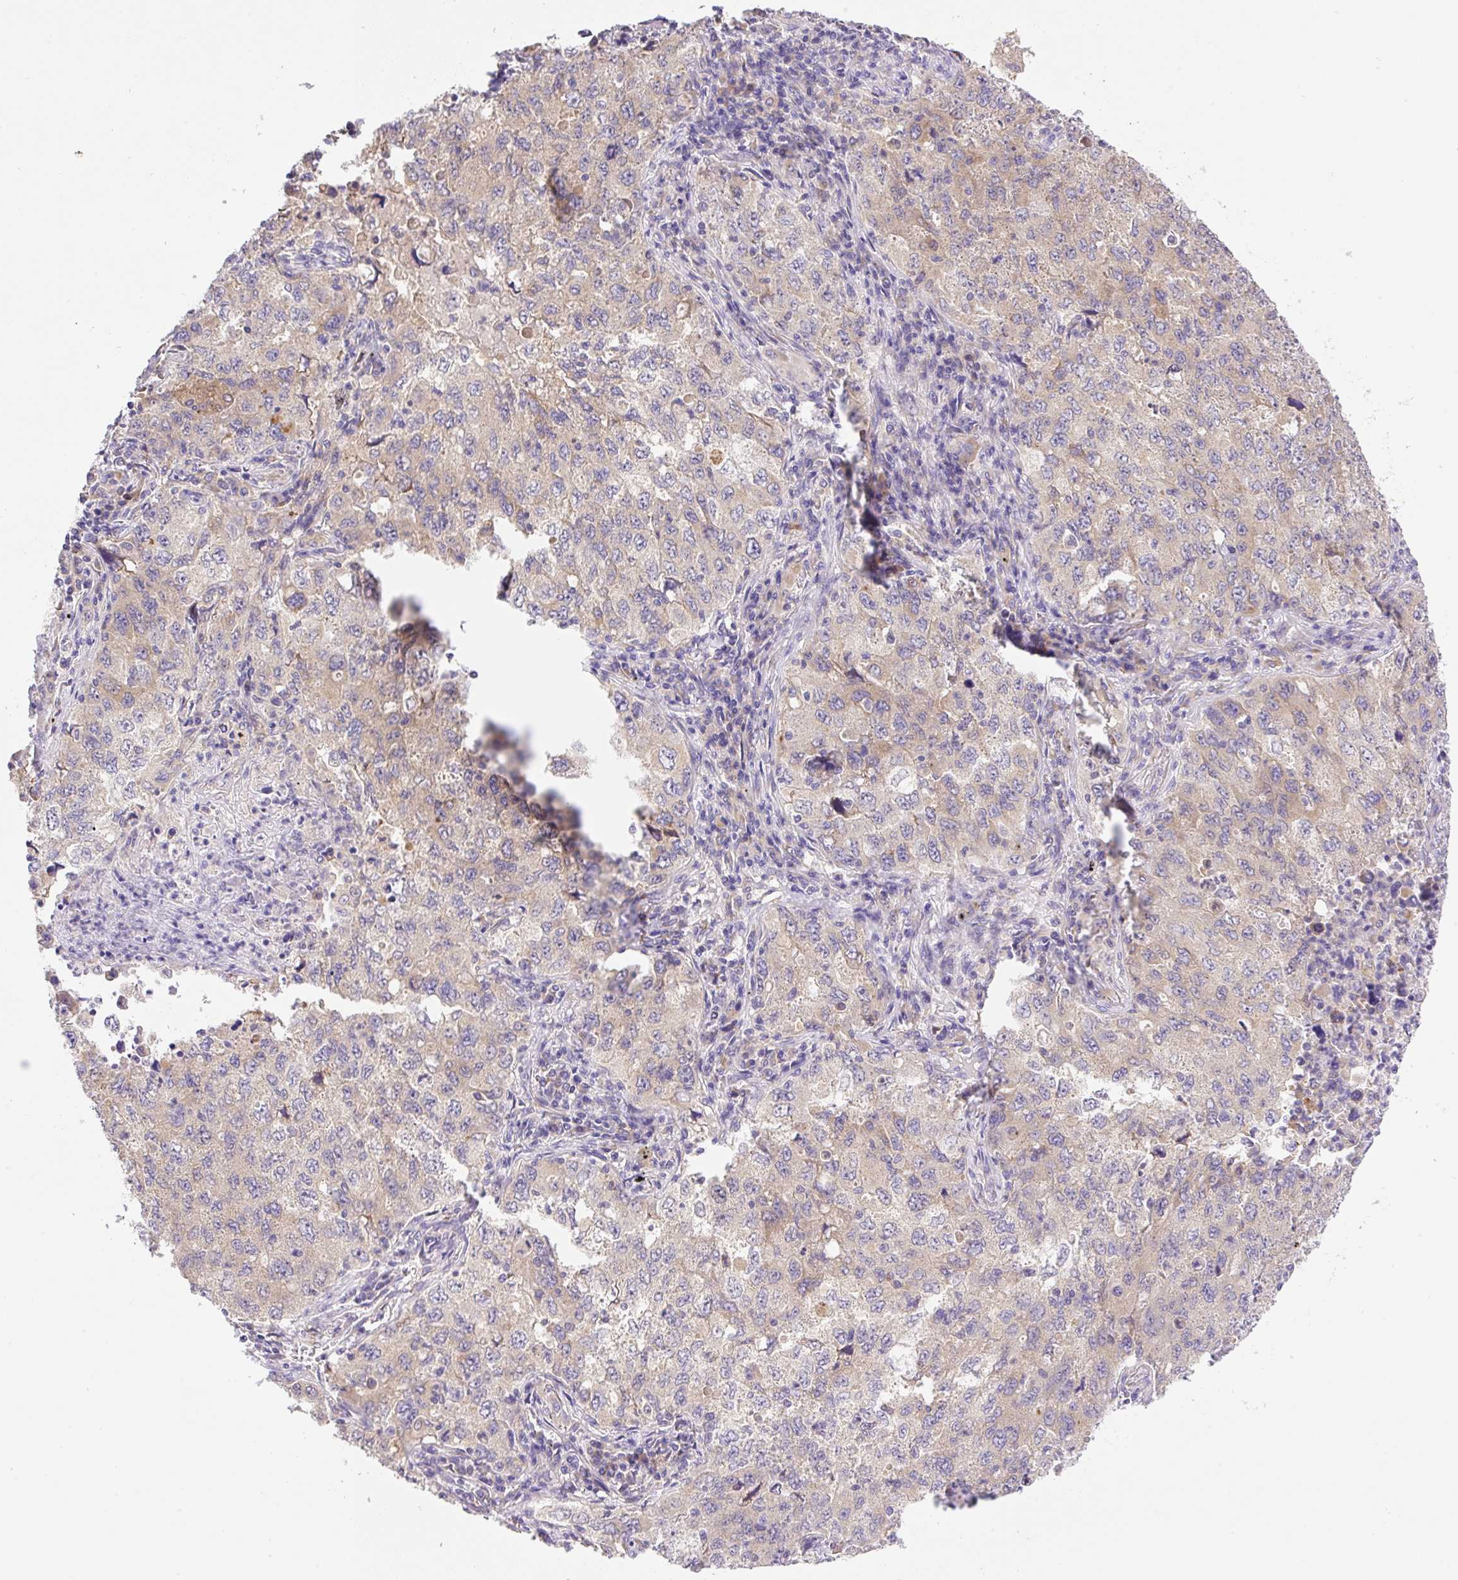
{"staining": {"intensity": "moderate", "quantity": ">75%", "location": "cytoplasmic/membranous"}, "tissue": "lung cancer", "cell_type": "Tumor cells", "image_type": "cancer", "snomed": [{"axis": "morphology", "description": "Adenocarcinoma, NOS"}, {"axis": "topography", "description": "Lung"}], "caption": "About >75% of tumor cells in lung cancer (adenocarcinoma) show moderate cytoplasmic/membranous protein staining as visualized by brown immunohistochemical staining.", "gene": "POFUT1", "patient": {"sex": "female", "age": 57}}